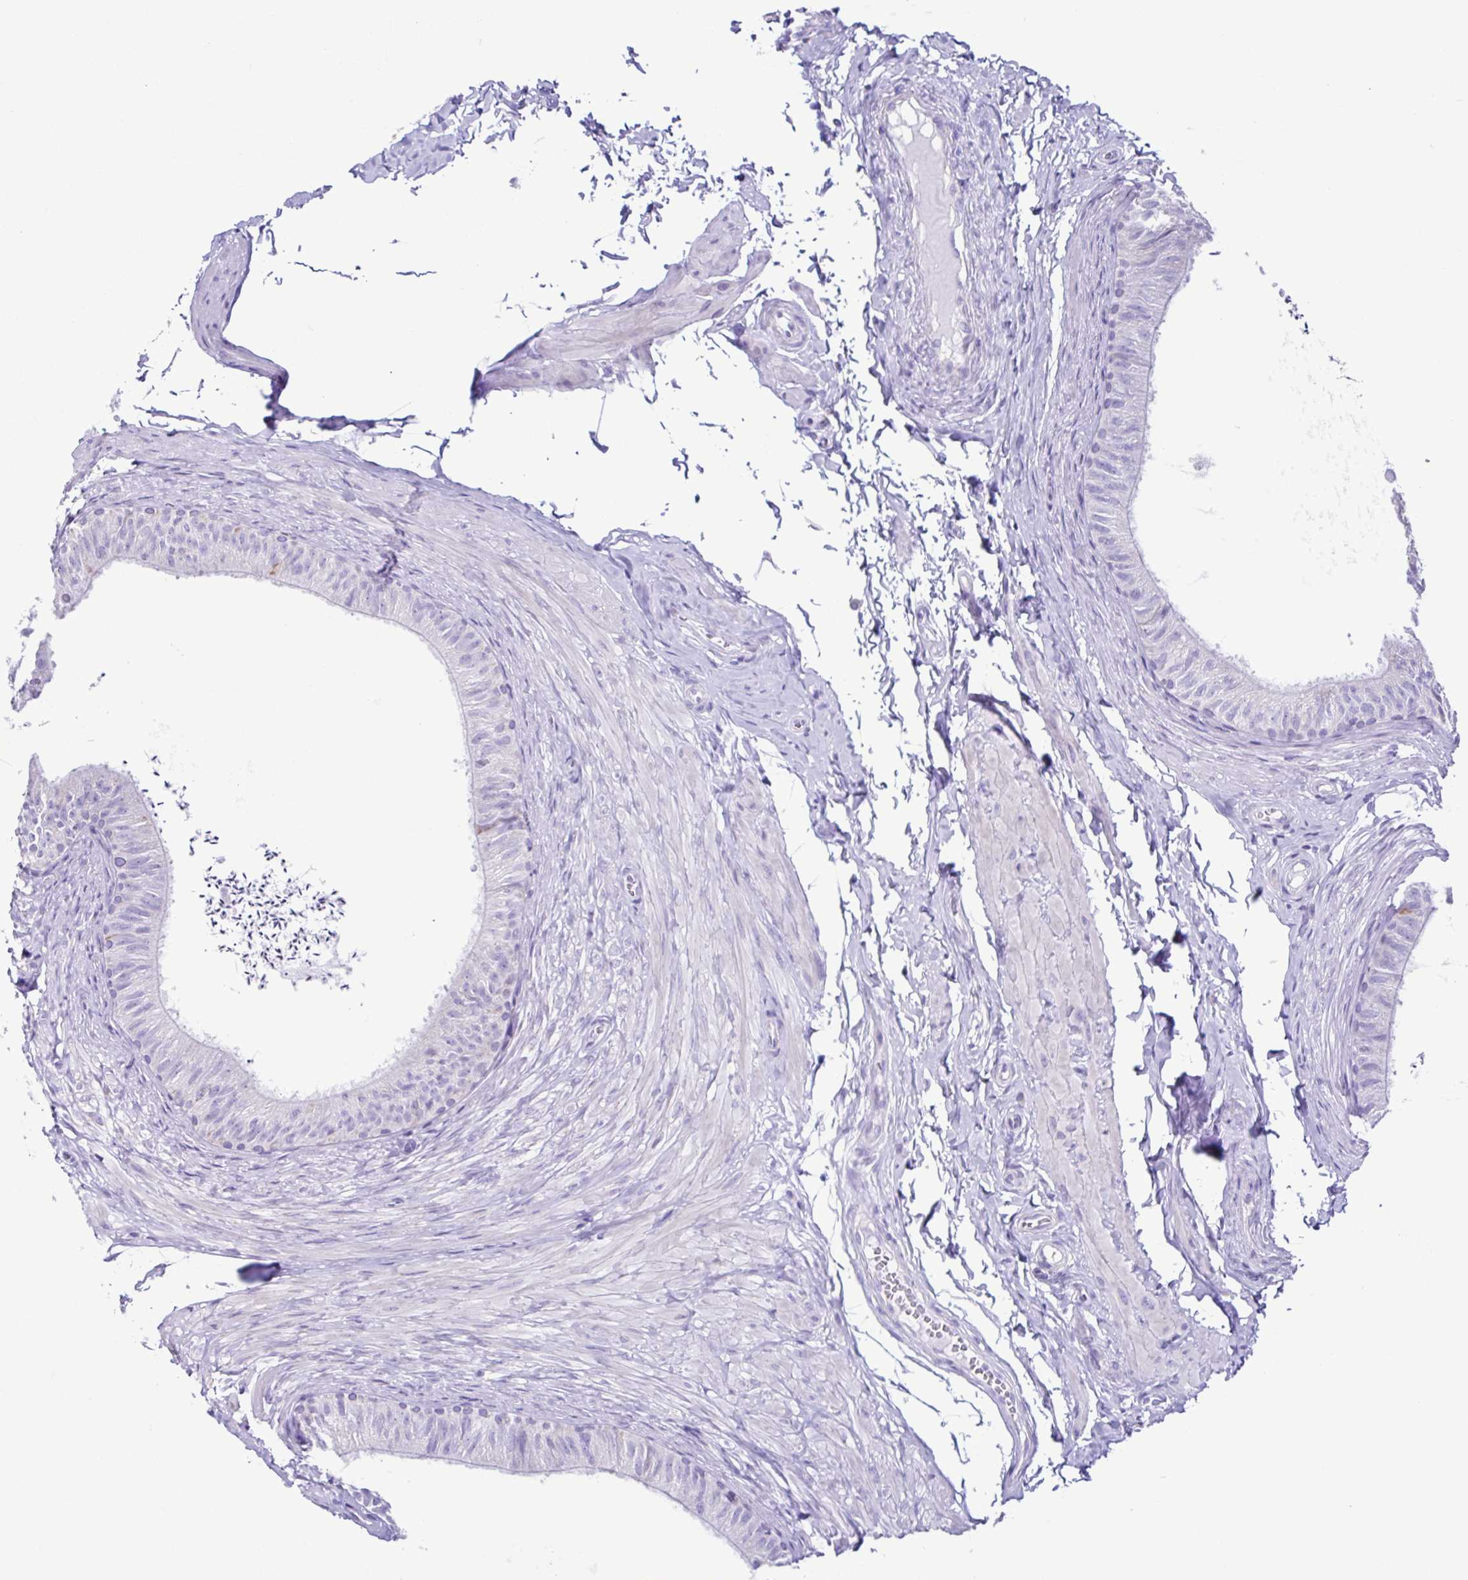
{"staining": {"intensity": "negative", "quantity": "none", "location": "none"}, "tissue": "epididymis", "cell_type": "Glandular cells", "image_type": "normal", "snomed": [{"axis": "morphology", "description": "Normal tissue, NOS"}, {"axis": "topography", "description": "Epididymis, spermatic cord, NOS"}, {"axis": "topography", "description": "Epididymis"}, {"axis": "topography", "description": "Peripheral nerve tissue"}], "caption": "Human epididymis stained for a protein using IHC shows no staining in glandular cells.", "gene": "ACTRT3", "patient": {"sex": "male", "age": 29}}